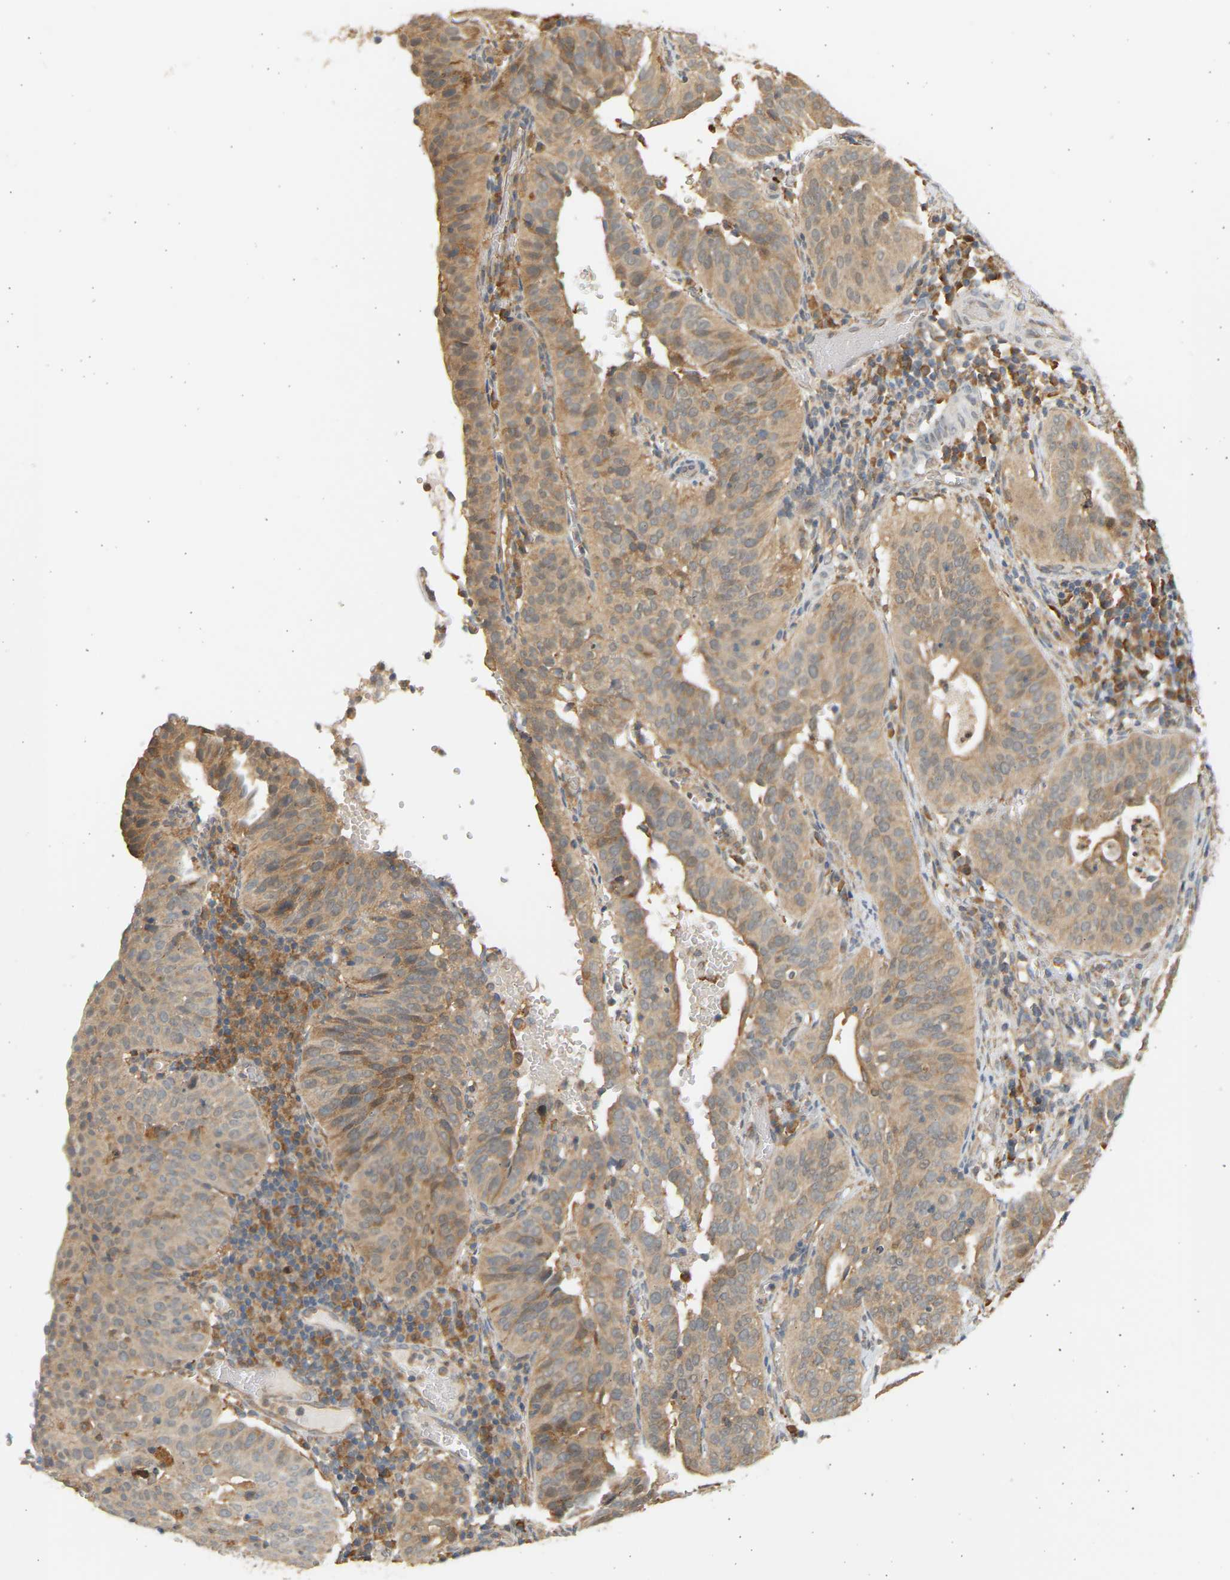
{"staining": {"intensity": "moderate", "quantity": ">75%", "location": "cytoplasmic/membranous,nuclear"}, "tissue": "cervical cancer", "cell_type": "Tumor cells", "image_type": "cancer", "snomed": [{"axis": "morphology", "description": "Squamous cell carcinoma, NOS"}, {"axis": "topography", "description": "Cervix"}], "caption": "A histopathology image of cervical cancer (squamous cell carcinoma) stained for a protein shows moderate cytoplasmic/membranous and nuclear brown staining in tumor cells. (Stains: DAB (3,3'-diaminobenzidine) in brown, nuclei in blue, Microscopy: brightfield microscopy at high magnification).", "gene": "B4GALT6", "patient": {"sex": "female", "age": 39}}